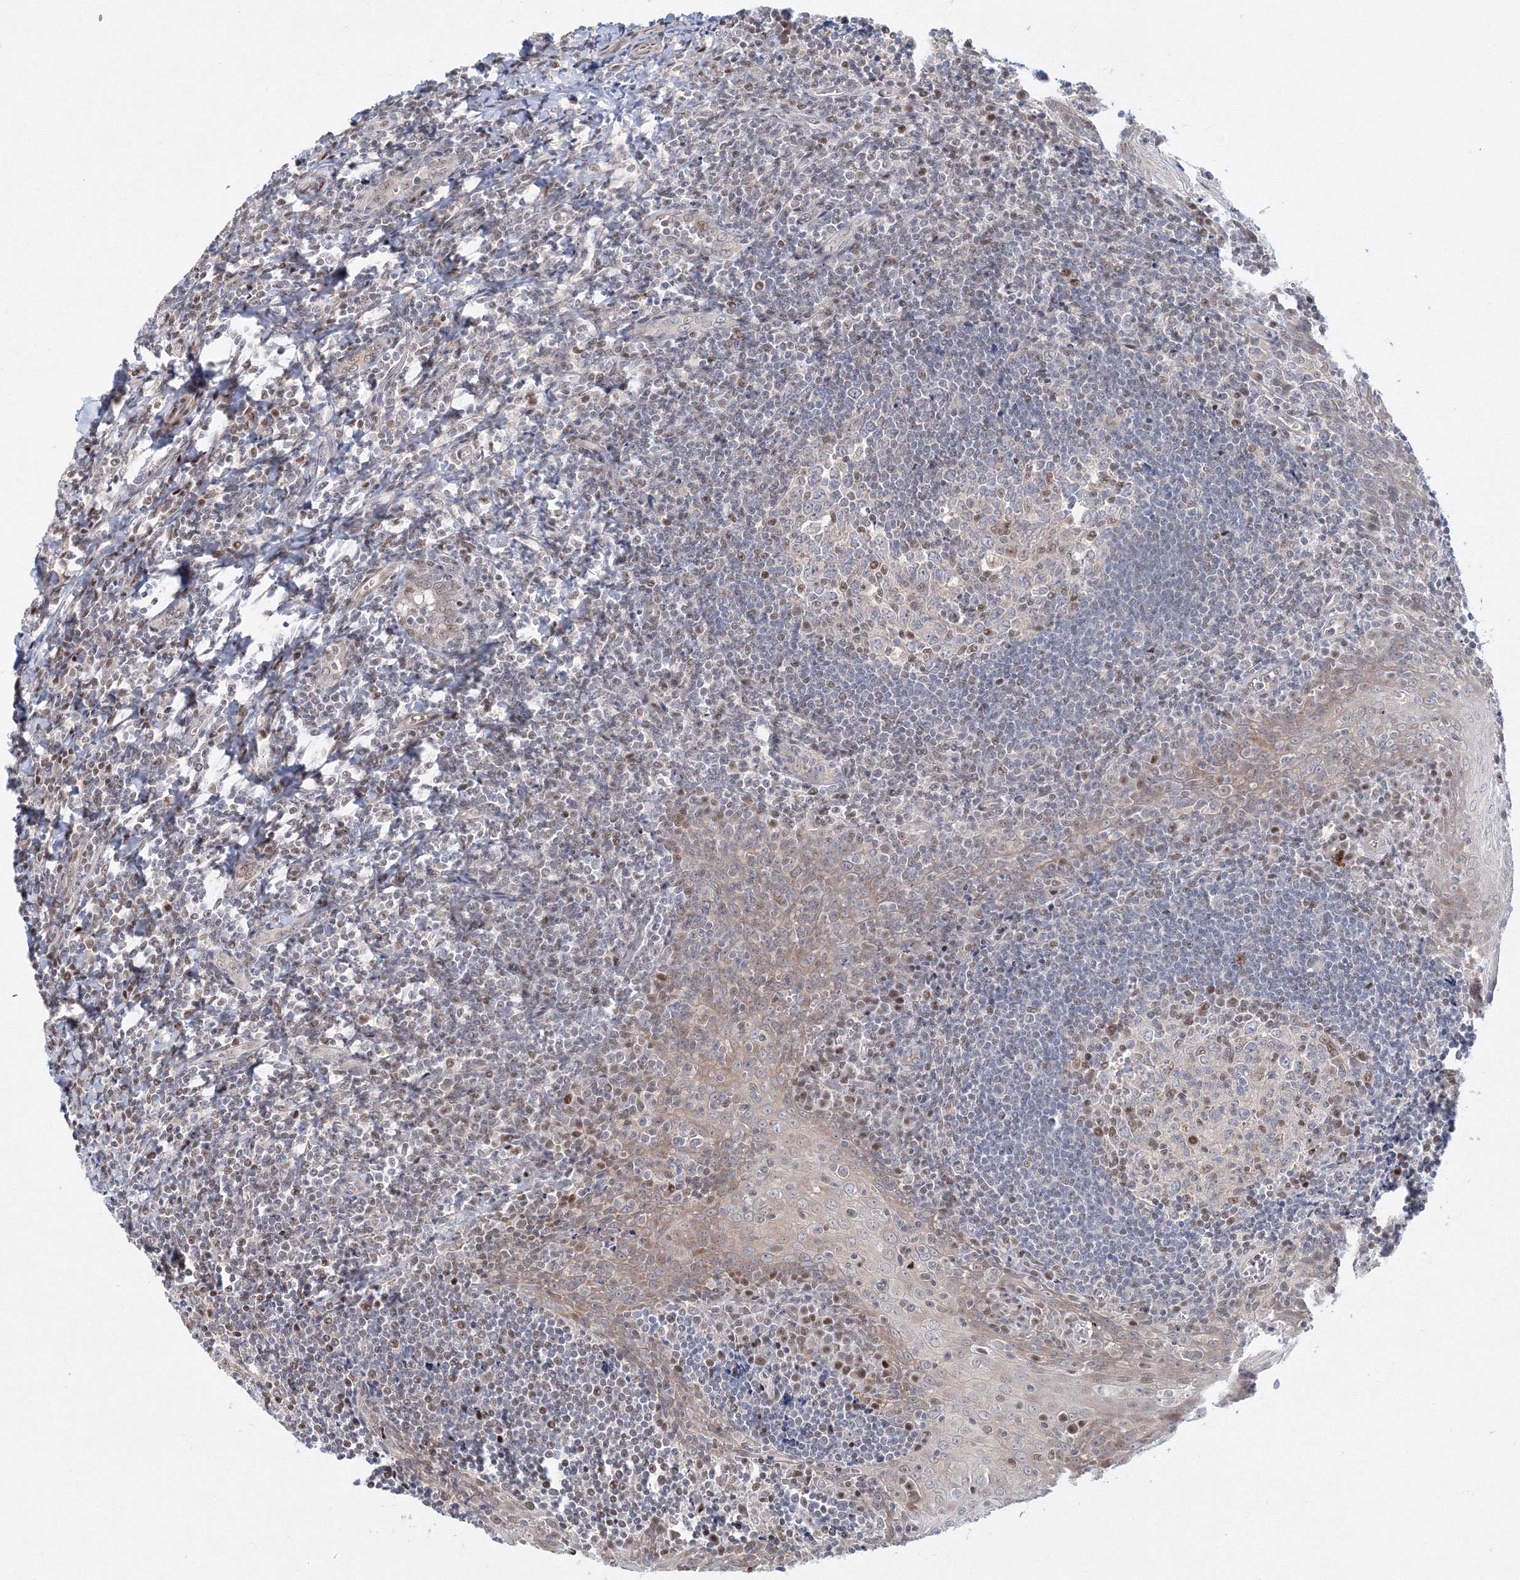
{"staining": {"intensity": "moderate", "quantity": "<25%", "location": "nuclear"}, "tissue": "tonsil", "cell_type": "Germinal center cells", "image_type": "normal", "snomed": [{"axis": "morphology", "description": "Normal tissue, NOS"}, {"axis": "topography", "description": "Tonsil"}], "caption": "Protein staining by immunohistochemistry (IHC) exhibits moderate nuclear expression in approximately <25% of germinal center cells in normal tonsil.", "gene": "ARHGAP21", "patient": {"sex": "male", "age": 27}}